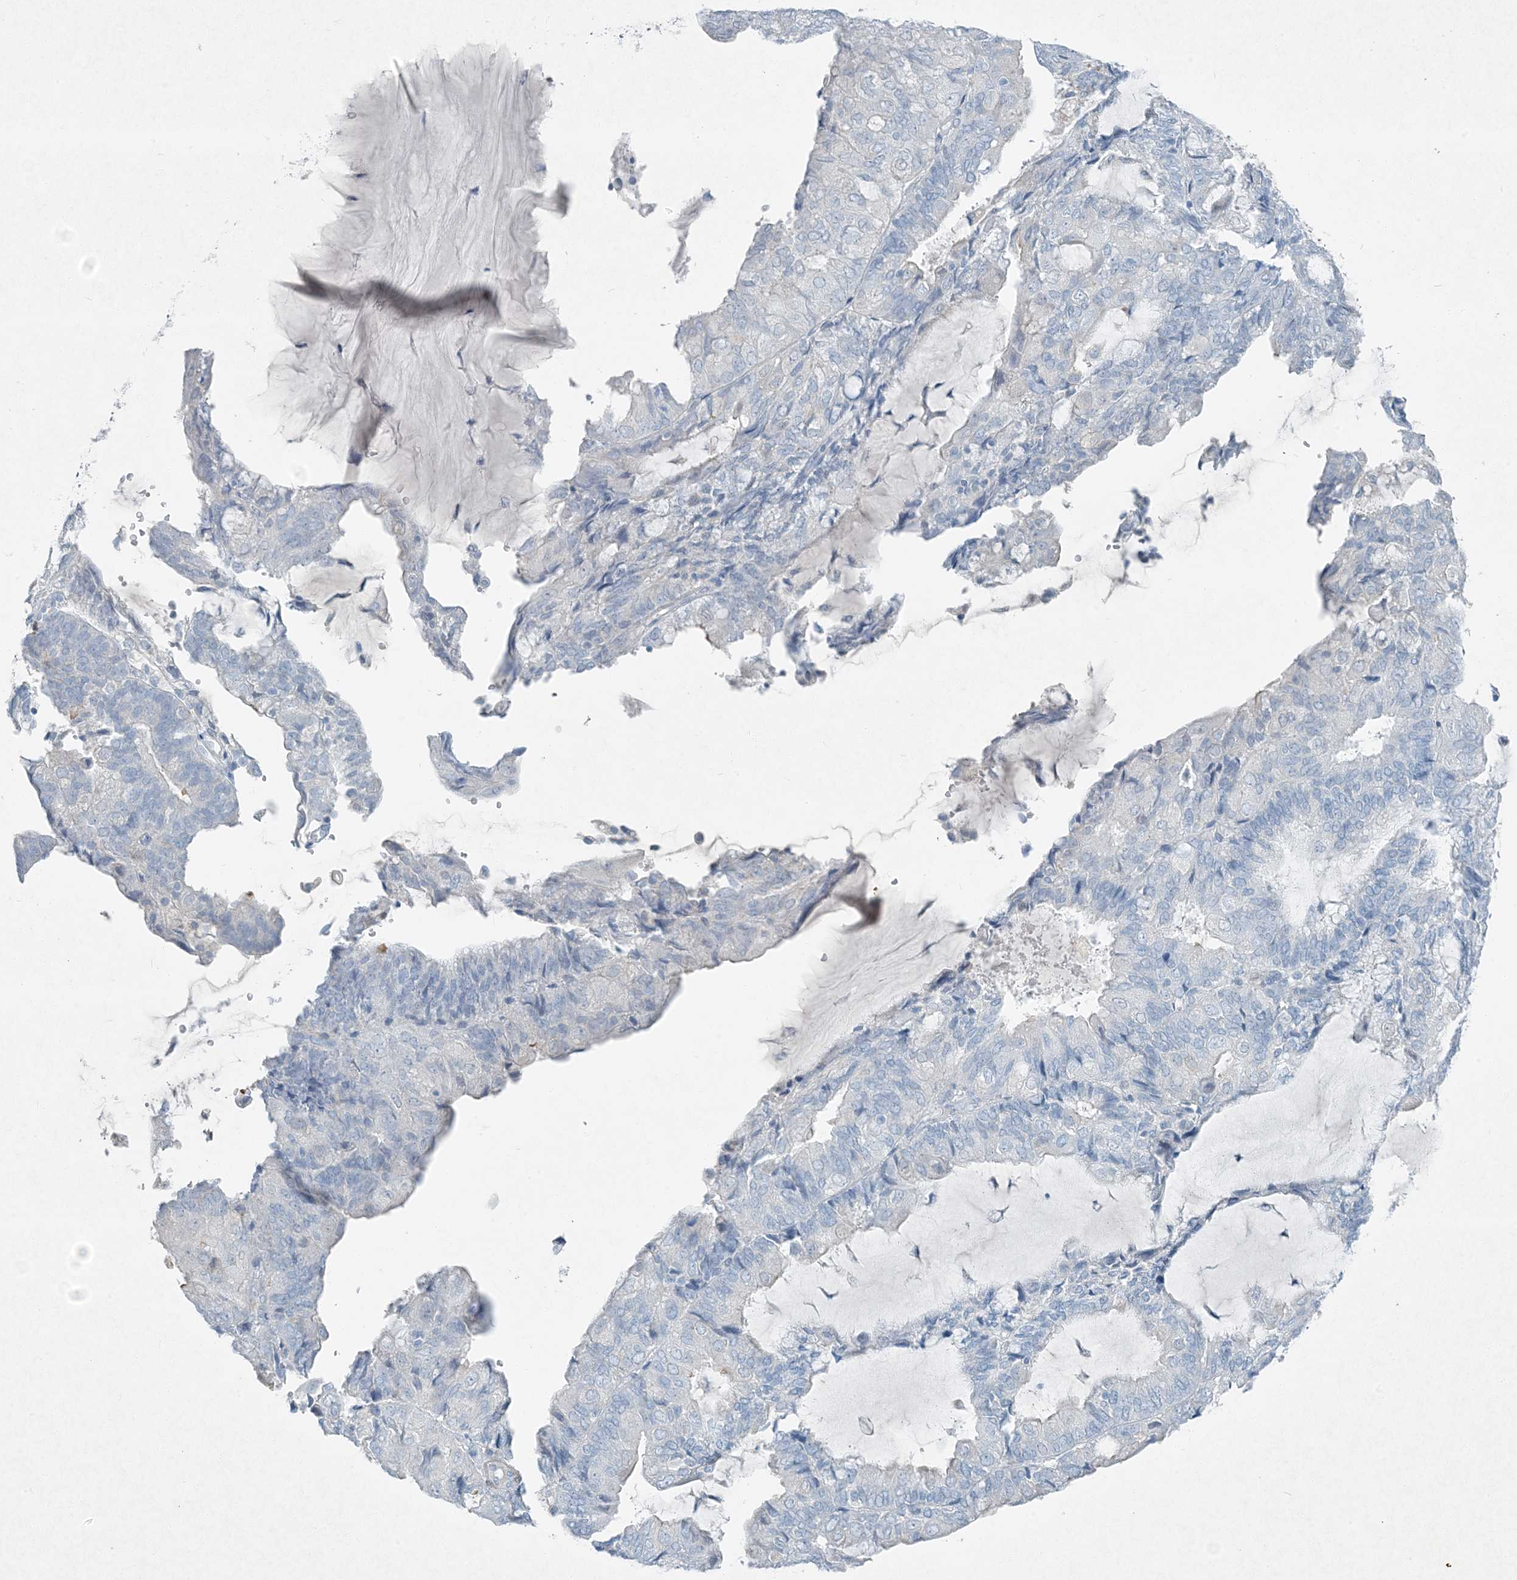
{"staining": {"intensity": "negative", "quantity": "none", "location": "none"}, "tissue": "endometrial cancer", "cell_type": "Tumor cells", "image_type": "cancer", "snomed": [{"axis": "morphology", "description": "Adenocarcinoma, NOS"}, {"axis": "topography", "description": "Endometrium"}], "caption": "This is an IHC photomicrograph of adenocarcinoma (endometrial). There is no staining in tumor cells.", "gene": "PGM5", "patient": {"sex": "female", "age": 81}}